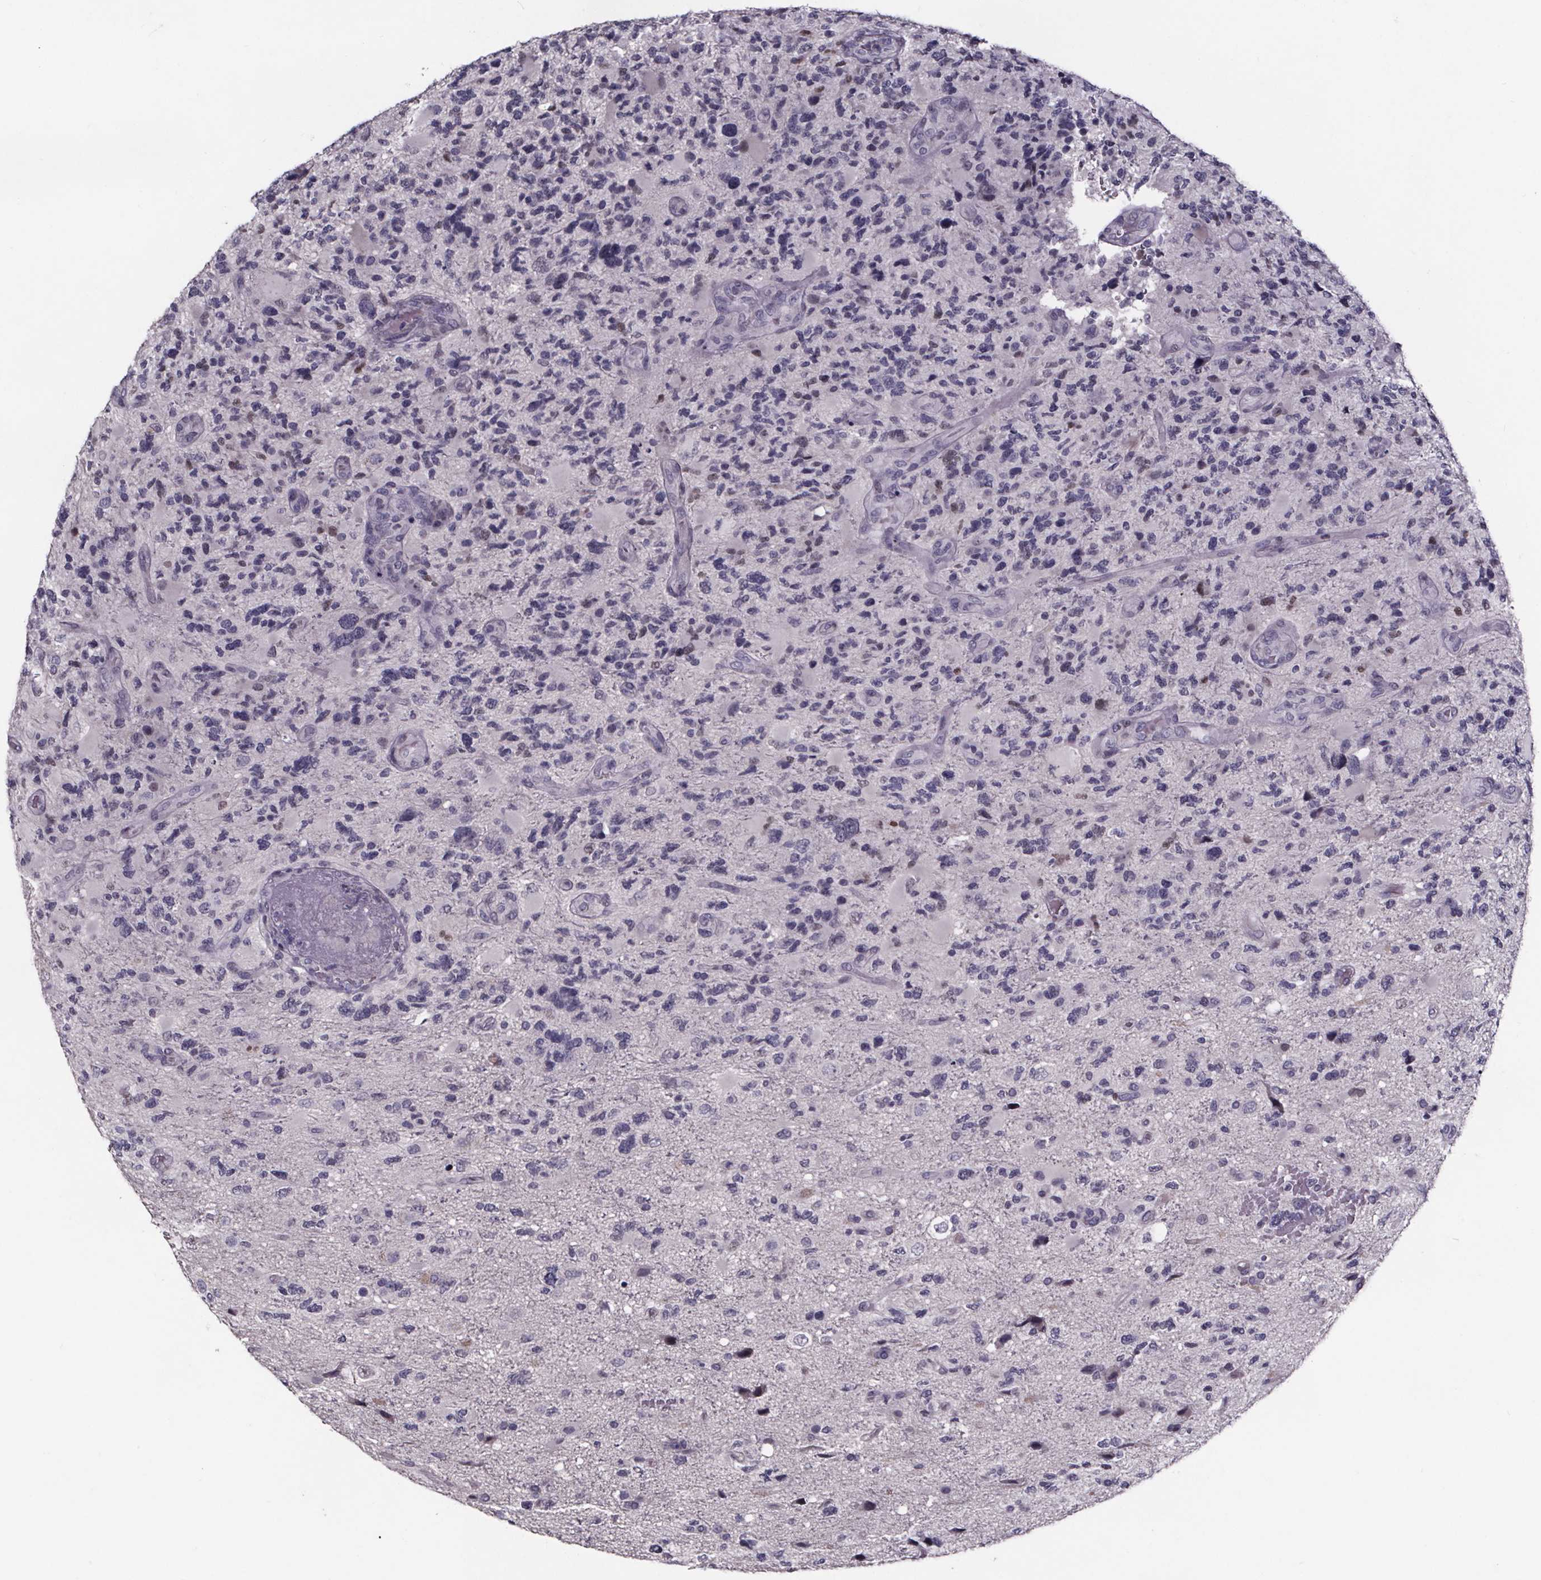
{"staining": {"intensity": "negative", "quantity": "none", "location": "none"}, "tissue": "glioma", "cell_type": "Tumor cells", "image_type": "cancer", "snomed": [{"axis": "morphology", "description": "Glioma, malignant, High grade"}, {"axis": "topography", "description": "Brain"}], "caption": "The photomicrograph exhibits no staining of tumor cells in malignant high-grade glioma.", "gene": "AR", "patient": {"sex": "female", "age": 71}}